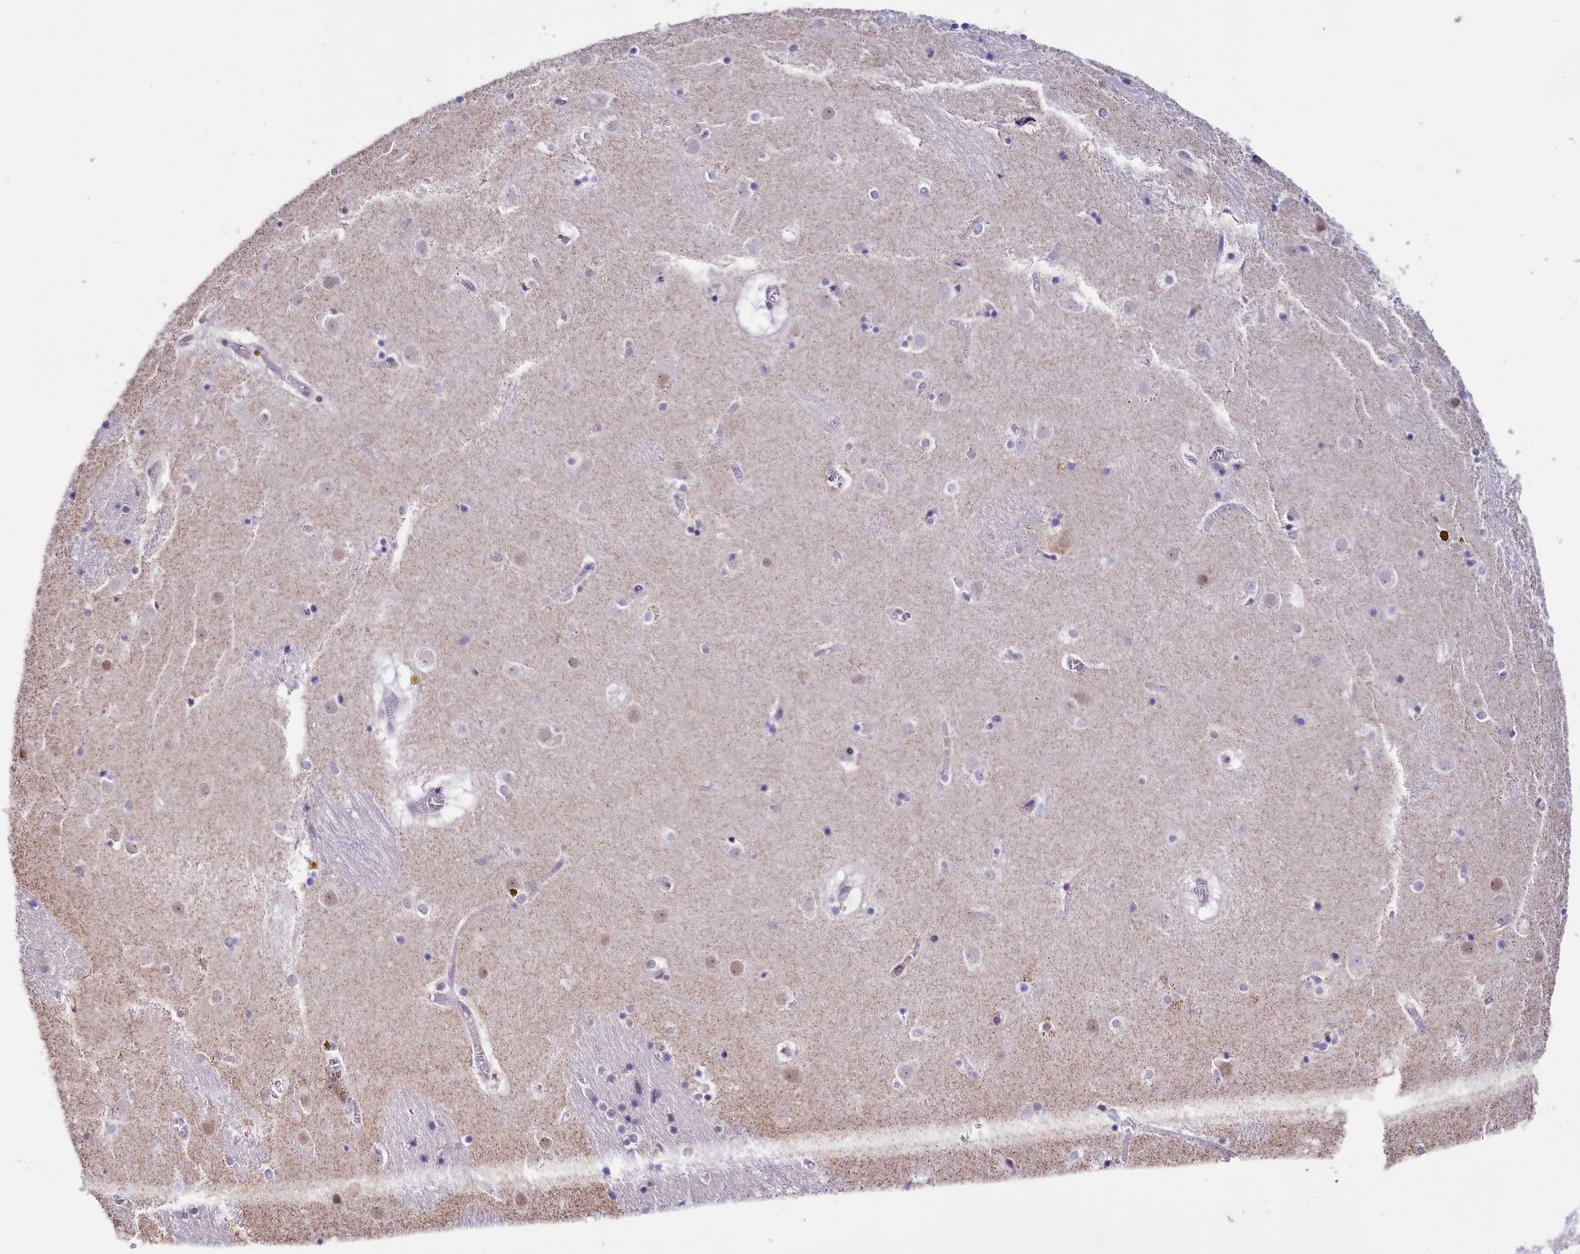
{"staining": {"intensity": "weak", "quantity": "<25%", "location": "cytoplasmic/membranous"}, "tissue": "caudate", "cell_type": "Glial cells", "image_type": "normal", "snomed": [{"axis": "morphology", "description": "Normal tissue, NOS"}, {"axis": "topography", "description": "Lateral ventricle wall"}], "caption": "DAB immunohistochemical staining of benign caudate shows no significant positivity in glial cells. (DAB (3,3'-diaminobenzidine) immunohistochemistry (IHC) with hematoxylin counter stain).", "gene": "SPATS2", "patient": {"sex": "male", "age": 70}}